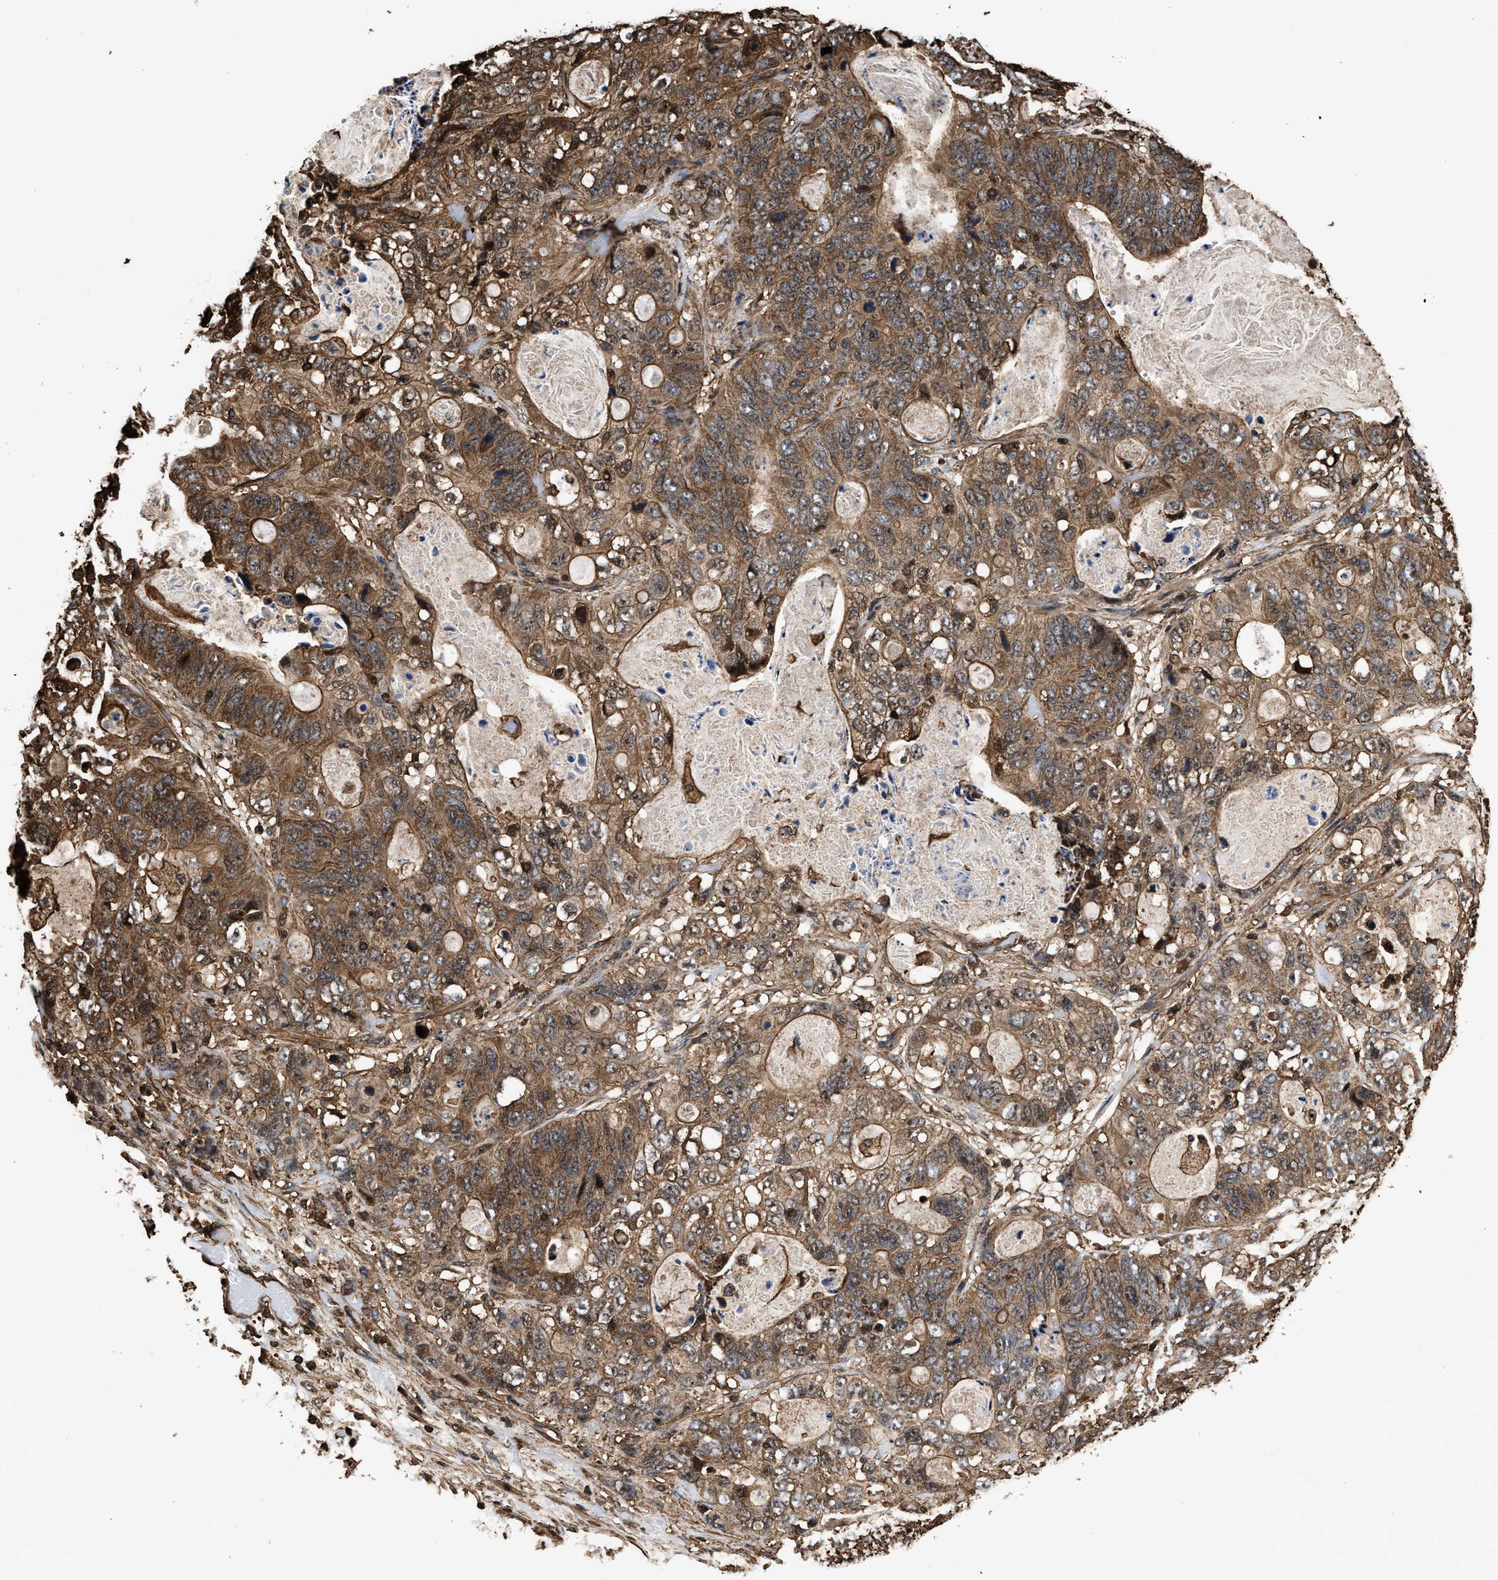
{"staining": {"intensity": "moderate", "quantity": ">75%", "location": "cytoplasmic/membranous"}, "tissue": "stomach cancer", "cell_type": "Tumor cells", "image_type": "cancer", "snomed": [{"axis": "morphology", "description": "Normal tissue, NOS"}, {"axis": "morphology", "description": "Adenocarcinoma, NOS"}, {"axis": "topography", "description": "Stomach"}], "caption": "Immunohistochemistry (IHC) of human stomach cancer (adenocarcinoma) displays medium levels of moderate cytoplasmic/membranous positivity in approximately >75% of tumor cells.", "gene": "KBTBD2", "patient": {"sex": "female", "age": 89}}